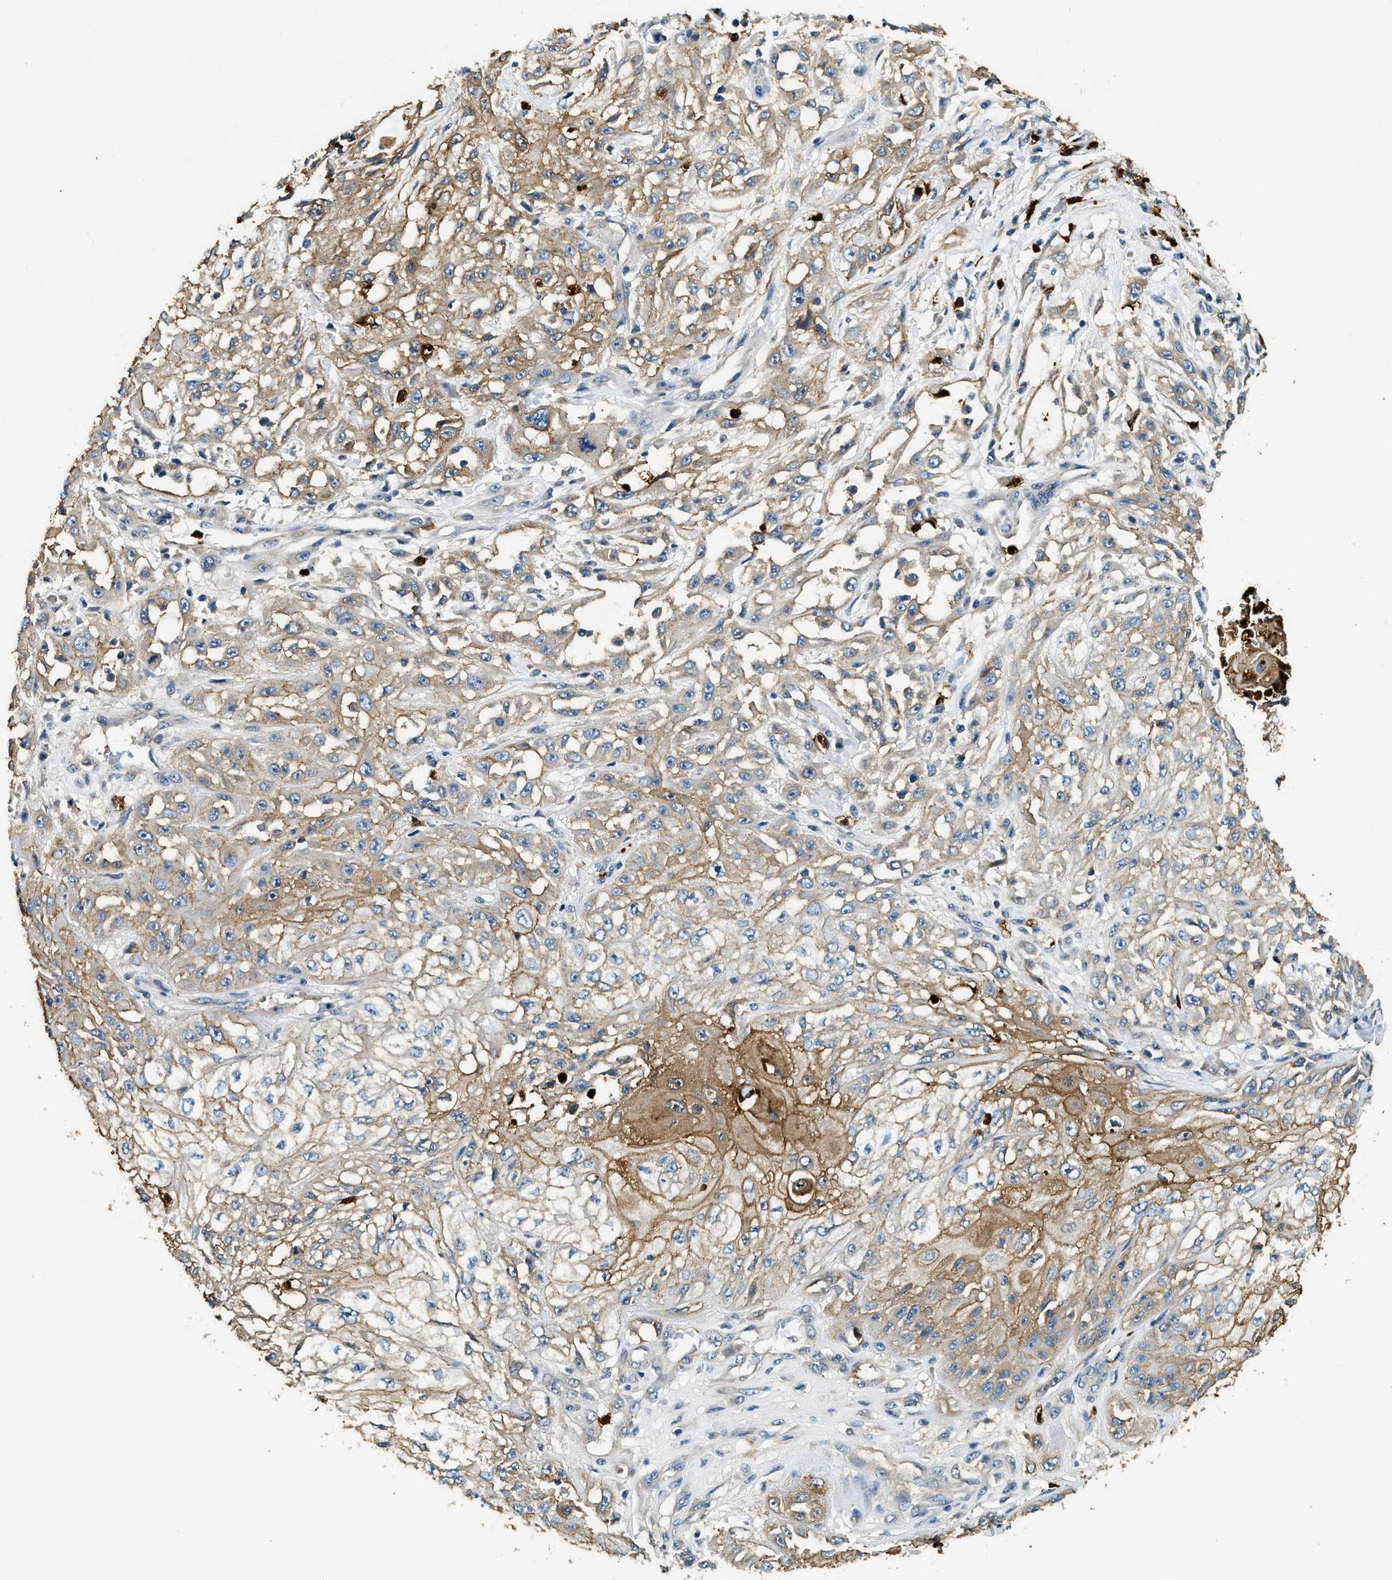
{"staining": {"intensity": "moderate", "quantity": "<25%", "location": "cytoplasmic/membranous"}, "tissue": "skin cancer", "cell_type": "Tumor cells", "image_type": "cancer", "snomed": [{"axis": "morphology", "description": "Squamous cell carcinoma, NOS"}, {"axis": "morphology", "description": "Squamous cell carcinoma, metastatic, NOS"}, {"axis": "topography", "description": "Skin"}, {"axis": "topography", "description": "Lymph node"}], "caption": "Skin cancer stained with a protein marker exhibits moderate staining in tumor cells.", "gene": "ANXA3", "patient": {"sex": "male", "age": 75}}